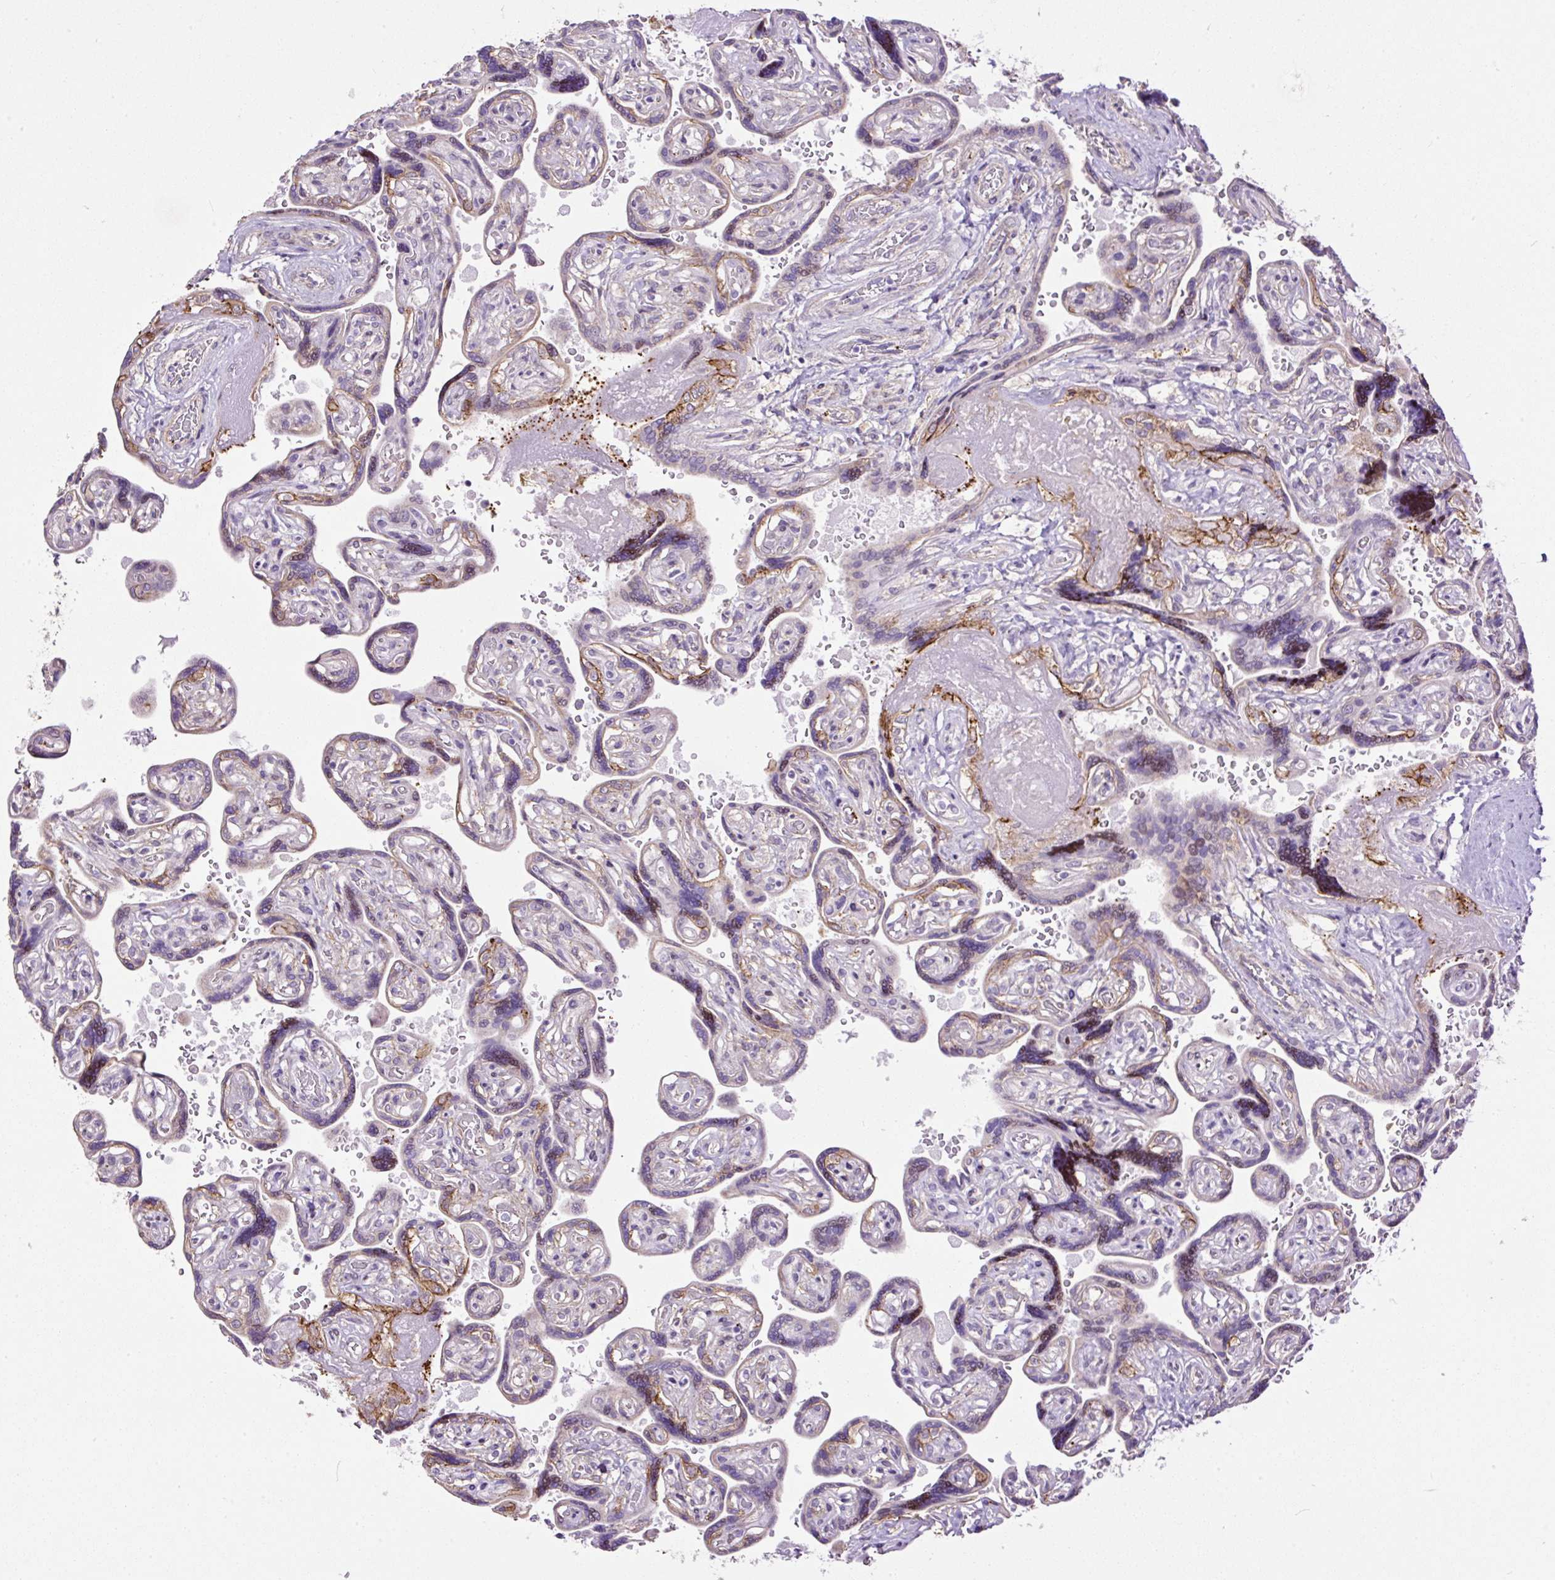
{"staining": {"intensity": "moderate", "quantity": "<25%", "location": "cytoplasmic/membranous"}, "tissue": "placenta", "cell_type": "Trophoblastic cells", "image_type": "normal", "snomed": [{"axis": "morphology", "description": "Normal tissue, NOS"}, {"axis": "topography", "description": "Placenta"}], "caption": "The micrograph reveals staining of unremarkable placenta, revealing moderate cytoplasmic/membranous protein expression (brown color) within trophoblastic cells.", "gene": "MAGEB16", "patient": {"sex": "female", "age": 32}}